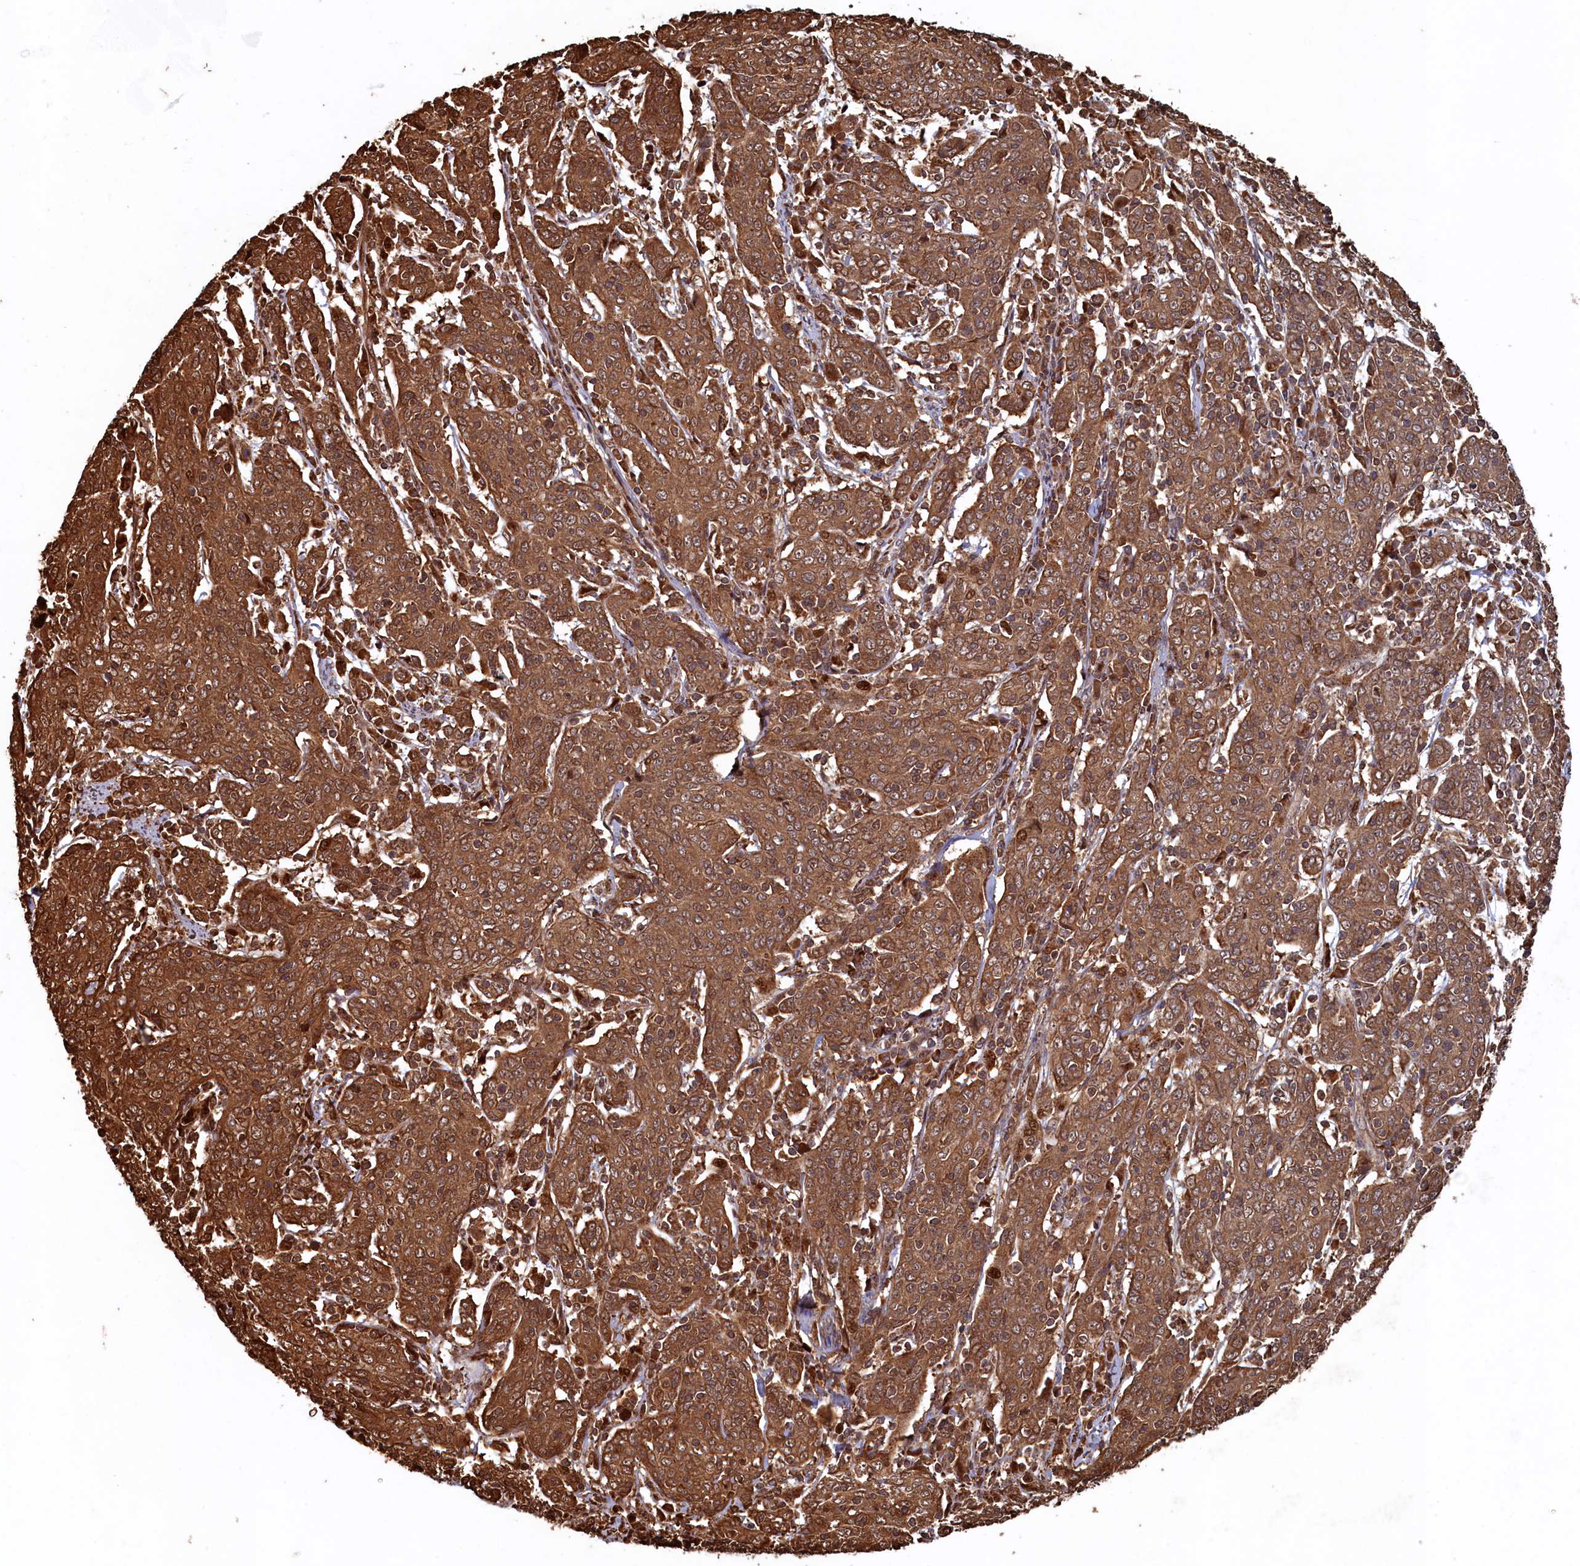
{"staining": {"intensity": "strong", "quantity": ">75%", "location": "cytoplasmic/membranous"}, "tissue": "cervical cancer", "cell_type": "Tumor cells", "image_type": "cancer", "snomed": [{"axis": "morphology", "description": "Squamous cell carcinoma, NOS"}, {"axis": "topography", "description": "Cervix"}], "caption": "A histopathology image showing strong cytoplasmic/membranous staining in about >75% of tumor cells in cervical squamous cell carcinoma, as visualized by brown immunohistochemical staining.", "gene": "PIGN", "patient": {"sex": "female", "age": 67}}